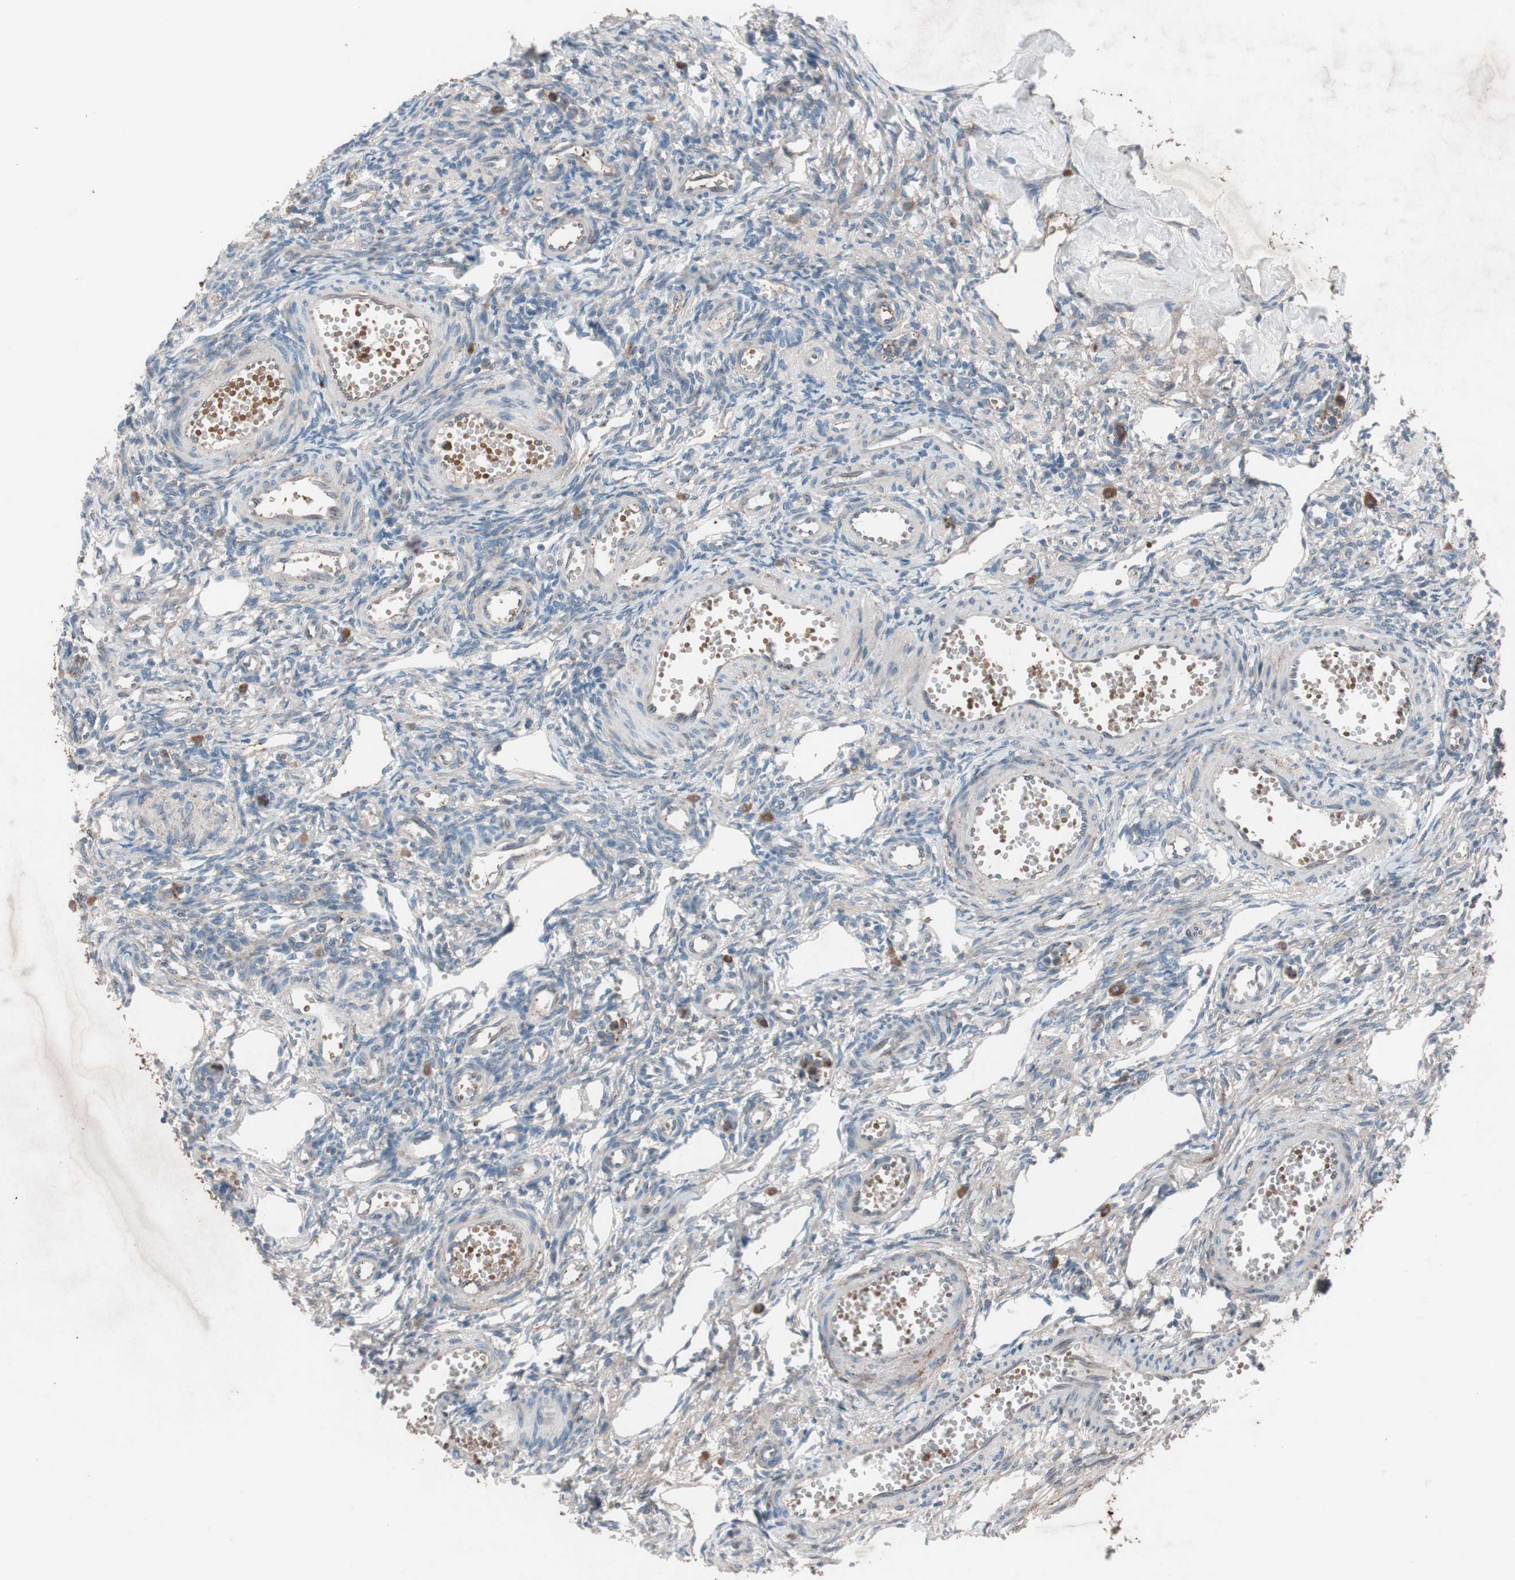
{"staining": {"intensity": "weak", "quantity": "<25%", "location": "cytoplasmic/membranous"}, "tissue": "ovary", "cell_type": "Follicle cells", "image_type": "normal", "snomed": [{"axis": "morphology", "description": "Normal tissue, NOS"}, {"axis": "topography", "description": "Ovary"}], "caption": "DAB (3,3'-diaminobenzidine) immunohistochemical staining of normal human ovary shows no significant expression in follicle cells. Nuclei are stained in blue.", "gene": "GRB7", "patient": {"sex": "female", "age": 33}}